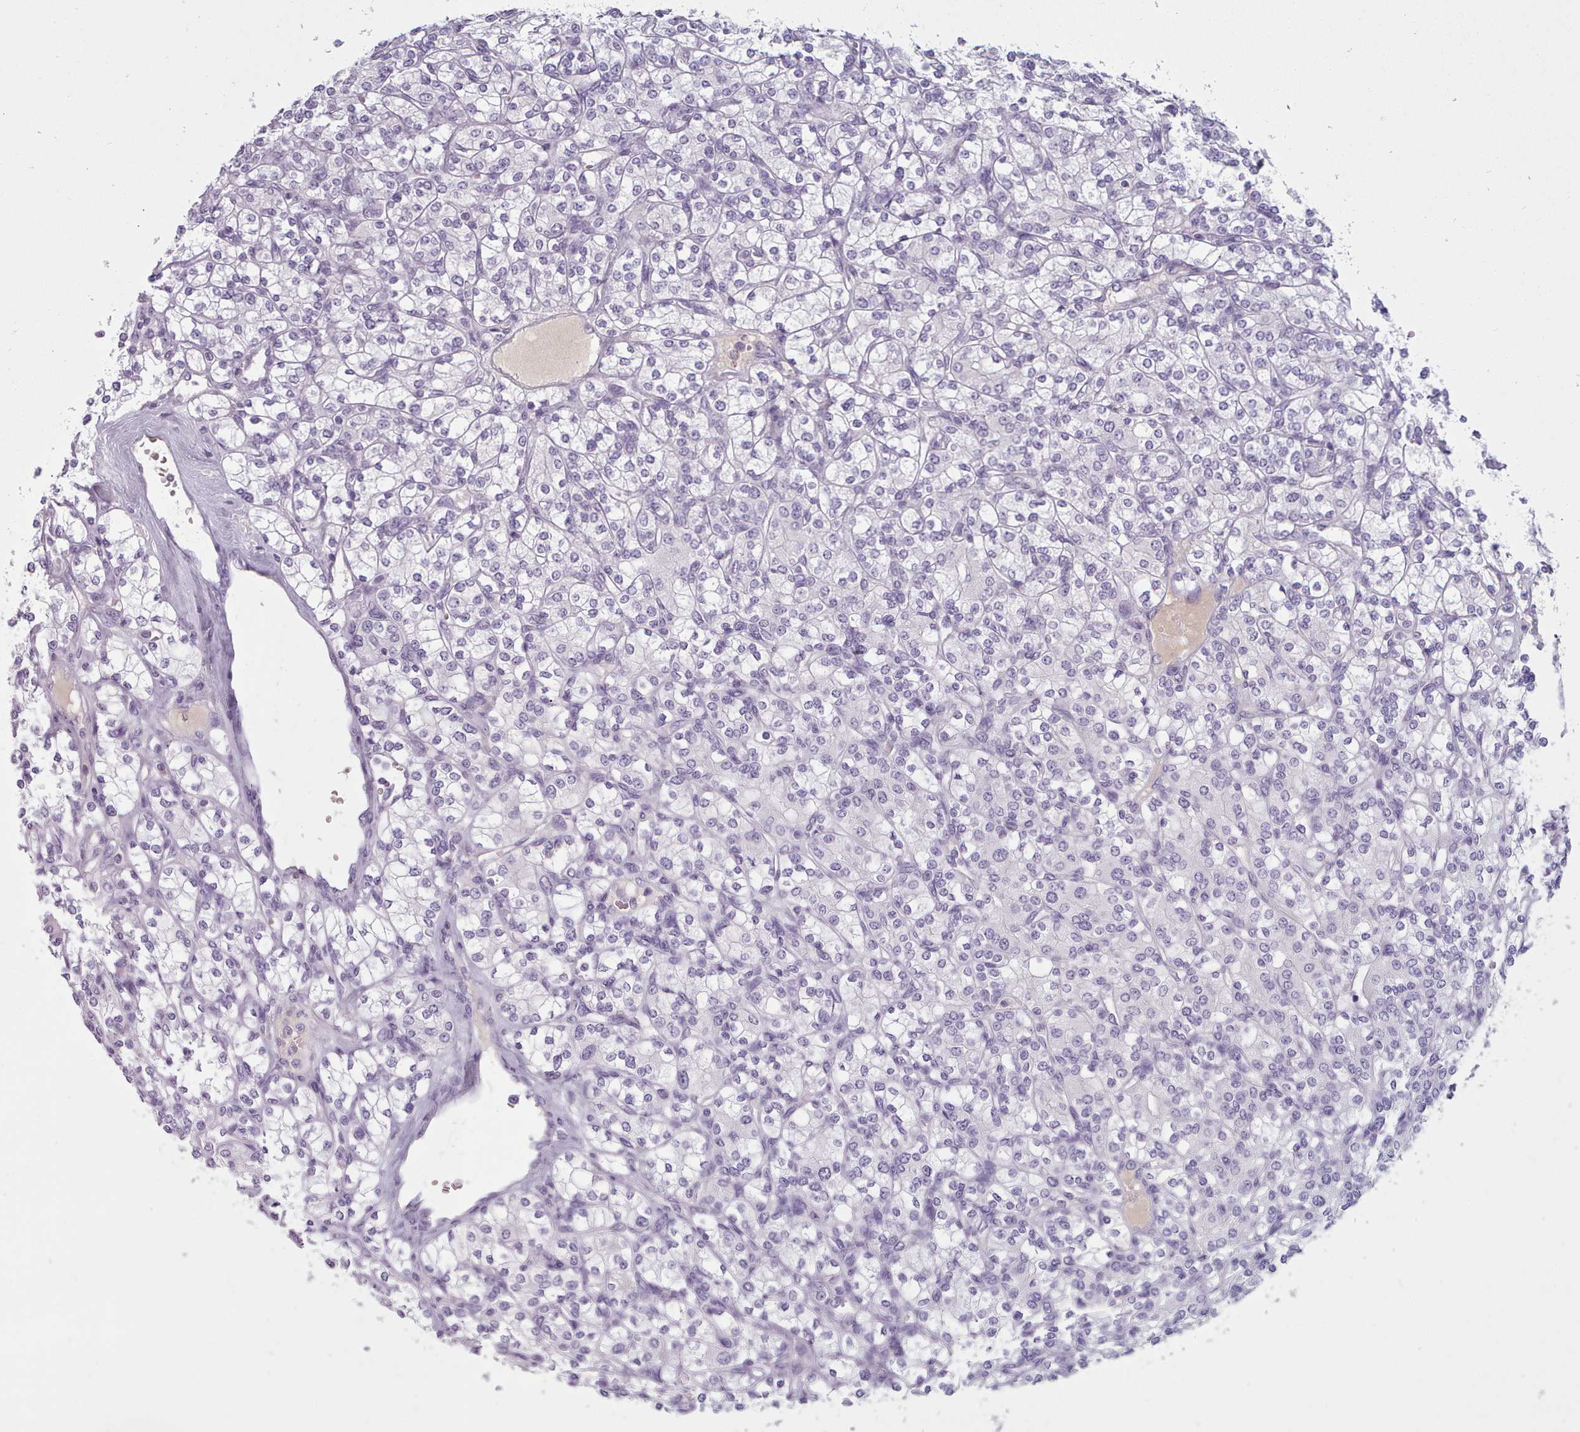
{"staining": {"intensity": "negative", "quantity": "none", "location": "none"}, "tissue": "renal cancer", "cell_type": "Tumor cells", "image_type": "cancer", "snomed": [{"axis": "morphology", "description": "Adenocarcinoma, NOS"}, {"axis": "topography", "description": "Kidney"}], "caption": "Renal cancer (adenocarcinoma) was stained to show a protein in brown. There is no significant expression in tumor cells.", "gene": "ZNF43", "patient": {"sex": "male", "age": 77}}